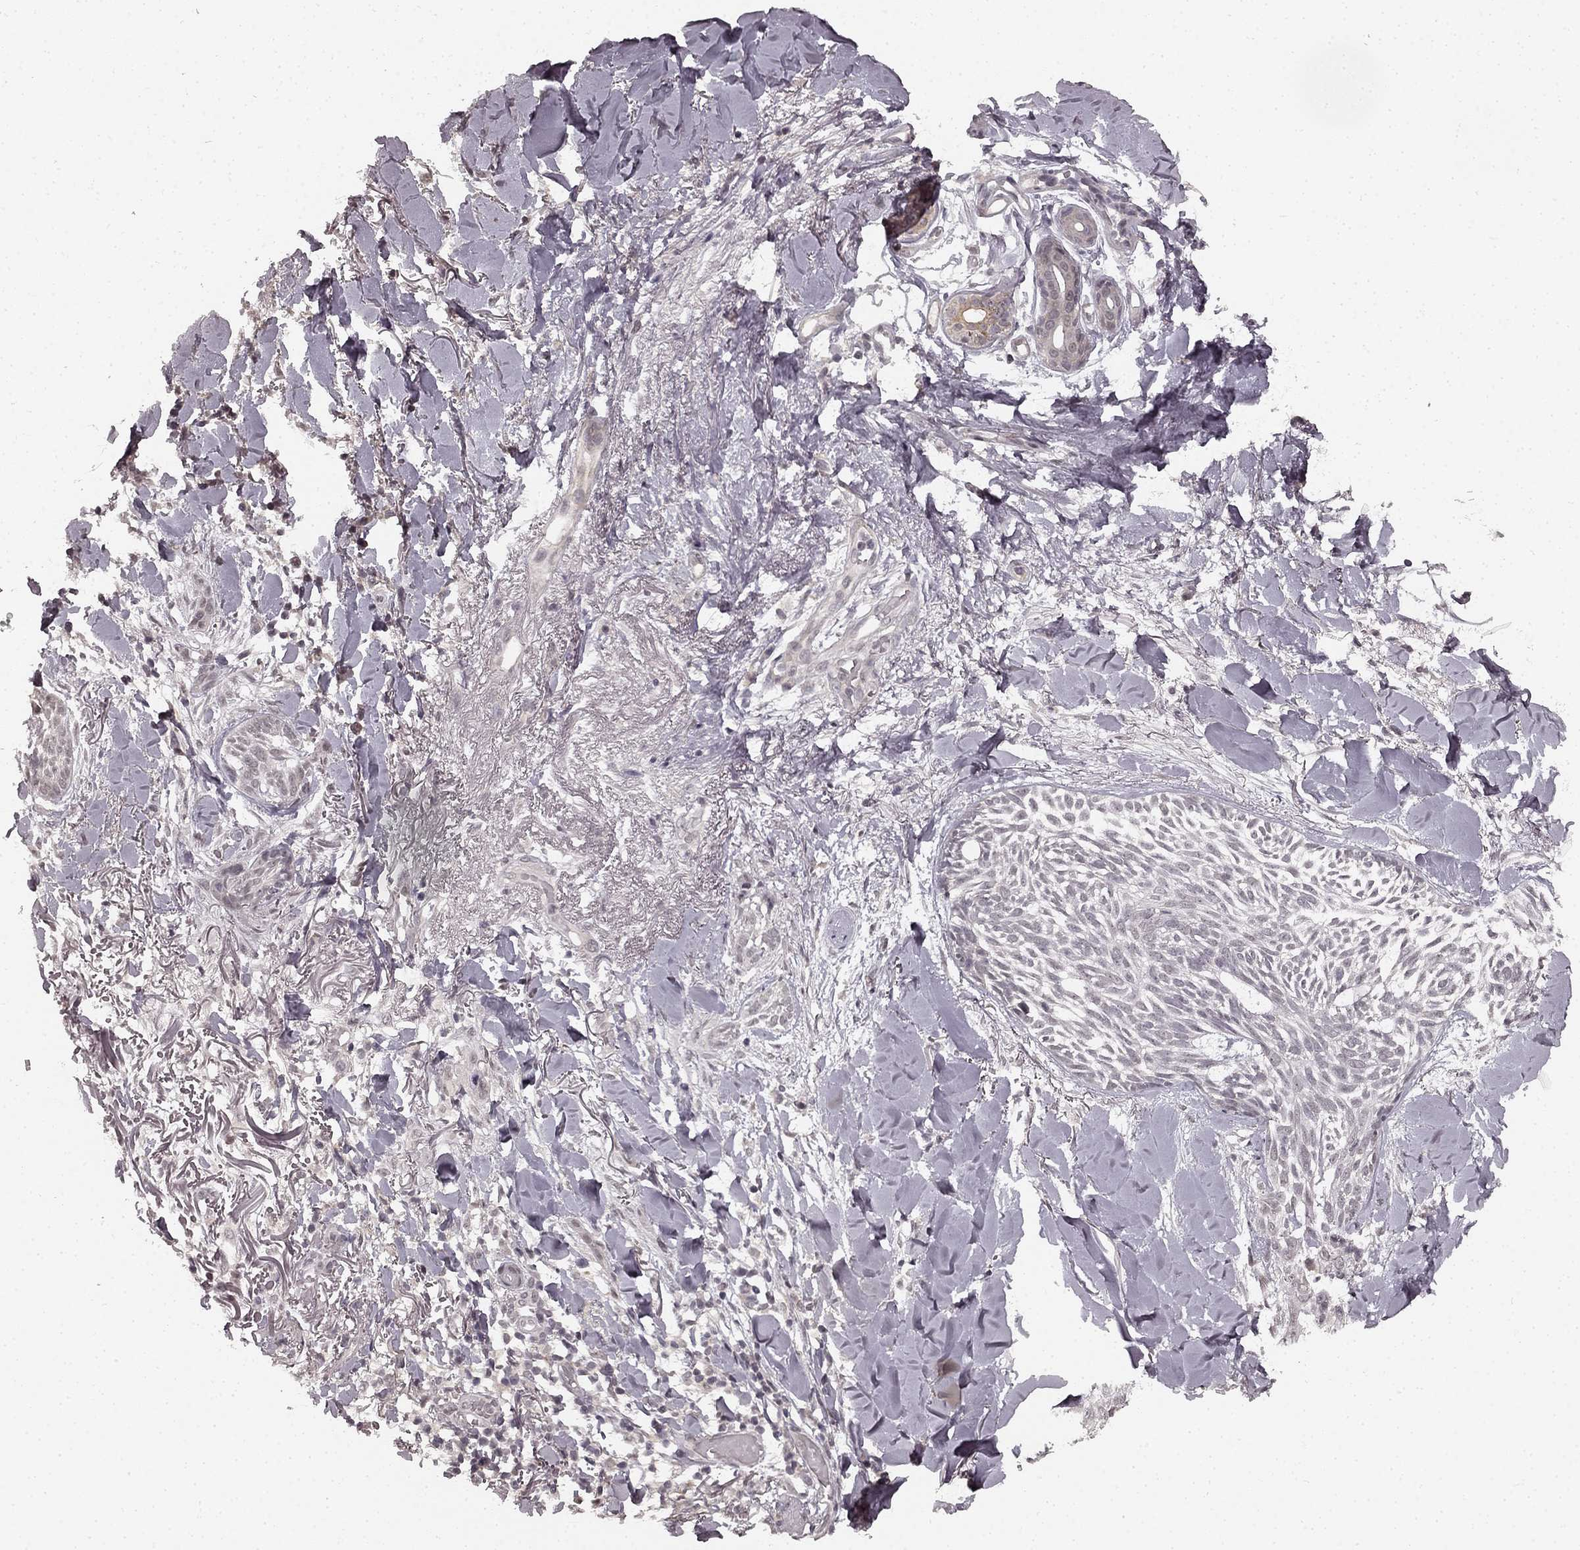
{"staining": {"intensity": "weak", "quantity": "25%-75%", "location": "cytoplasmic/membranous"}, "tissue": "skin cancer", "cell_type": "Tumor cells", "image_type": "cancer", "snomed": [{"axis": "morphology", "description": "Normal tissue, NOS"}, {"axis": "morphology", "description": "Basal cell carcinoma"}, {"axis": "topography", "description": "Skin"}], "caption": "Tumor cells demonstrate low levels of weak cytoplasmic/membranous positivity in about 25%-75% of cells in skin cancer (basal cell carcinoma).", "gene": "HCN4", "patient": {"sex": "male", "age": 84}}